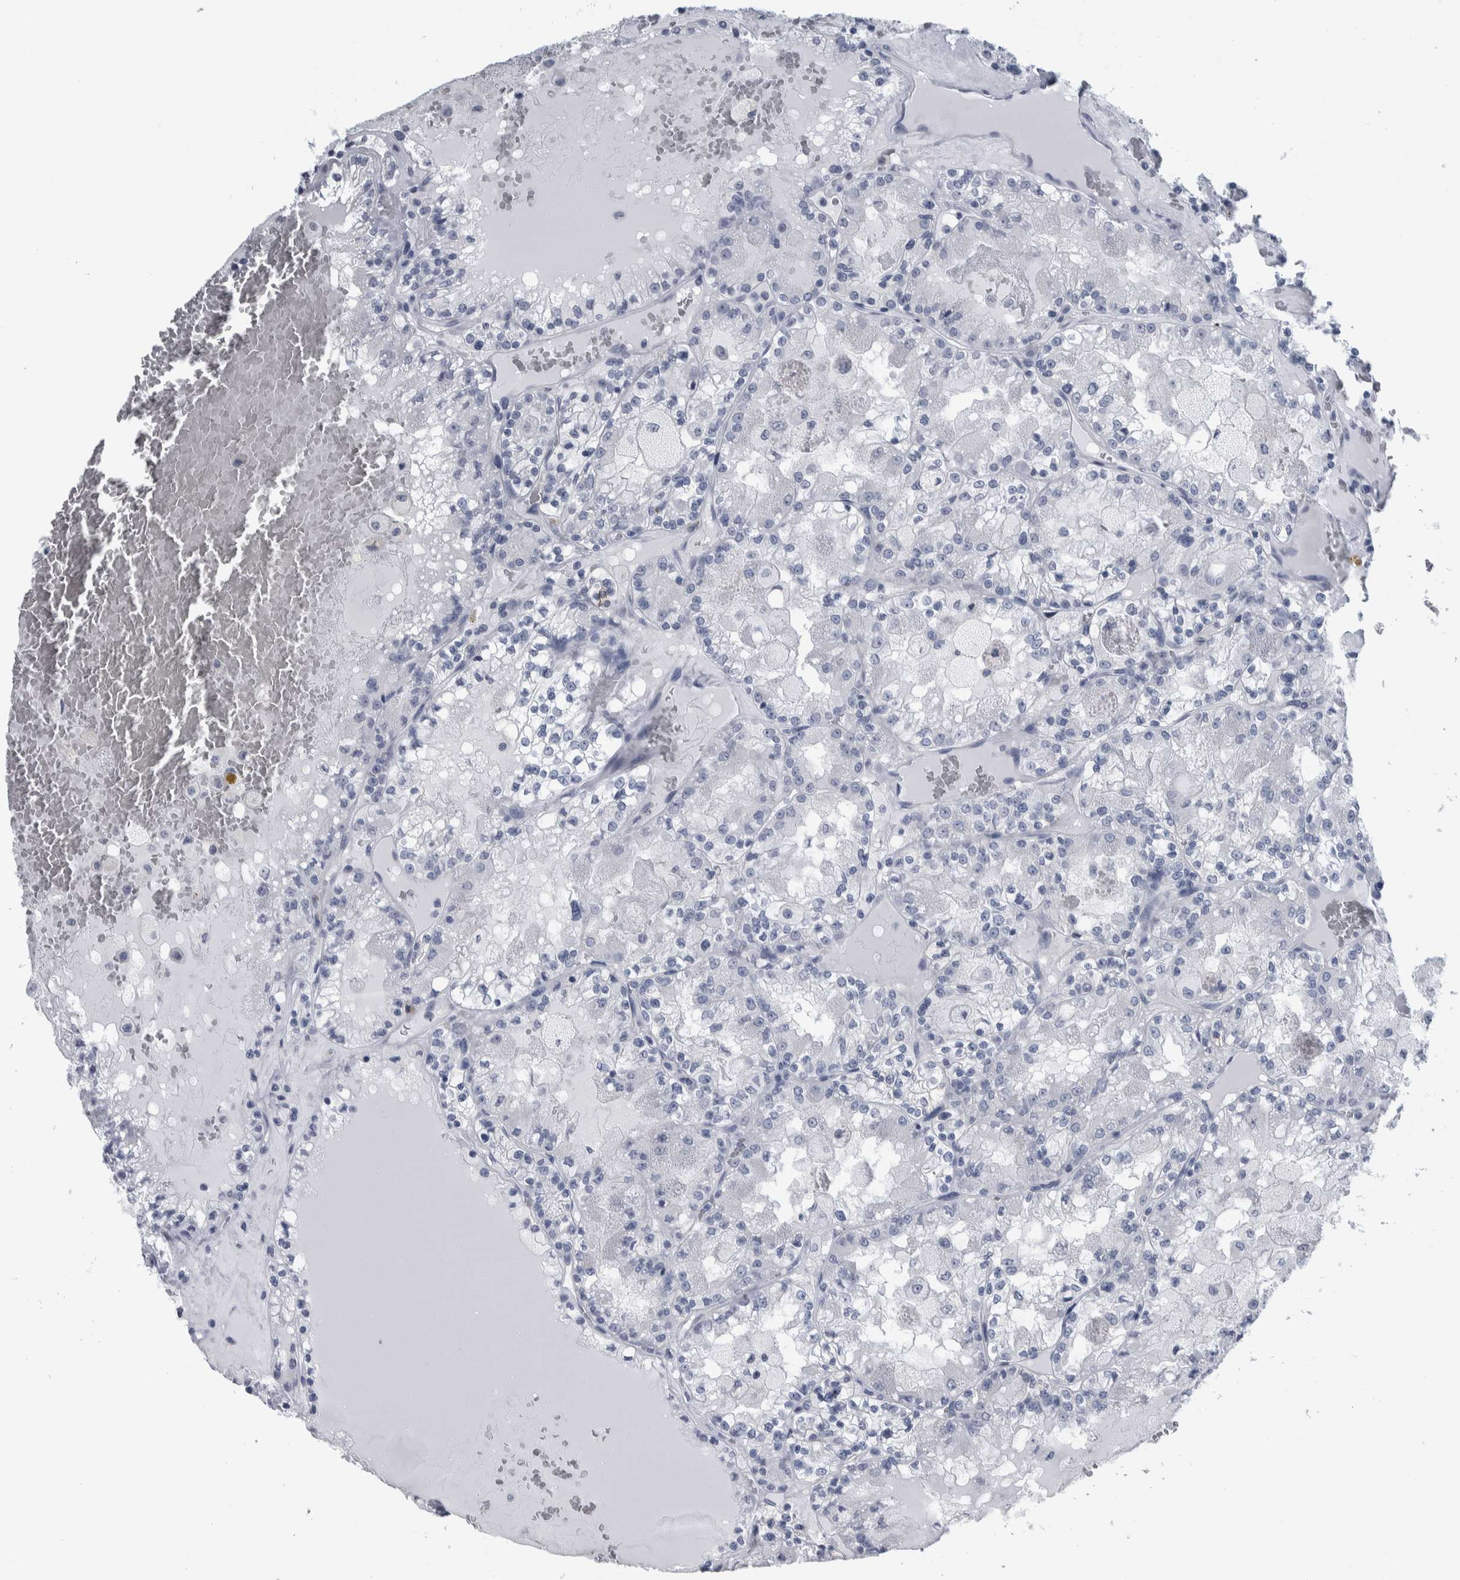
{"staining": {"intensity": "negative", "quantity": "none", "location": "none"}, "tissue": "renal cancer", "cell_type": "Tumor cells", "image_type": "cancer", "snomed": [{"axis": "morphology", "description": "Adenocarcinoma, NOS"}, {"axis": "topography", "description": "Kidney"}], "caption": "This is a photomicrograph of IHC staining of adenocarcinoma (renal), which shows no expression in tumor cells.", "gene": "CDH17", "patient": {"sex": "female", "age": 56}}